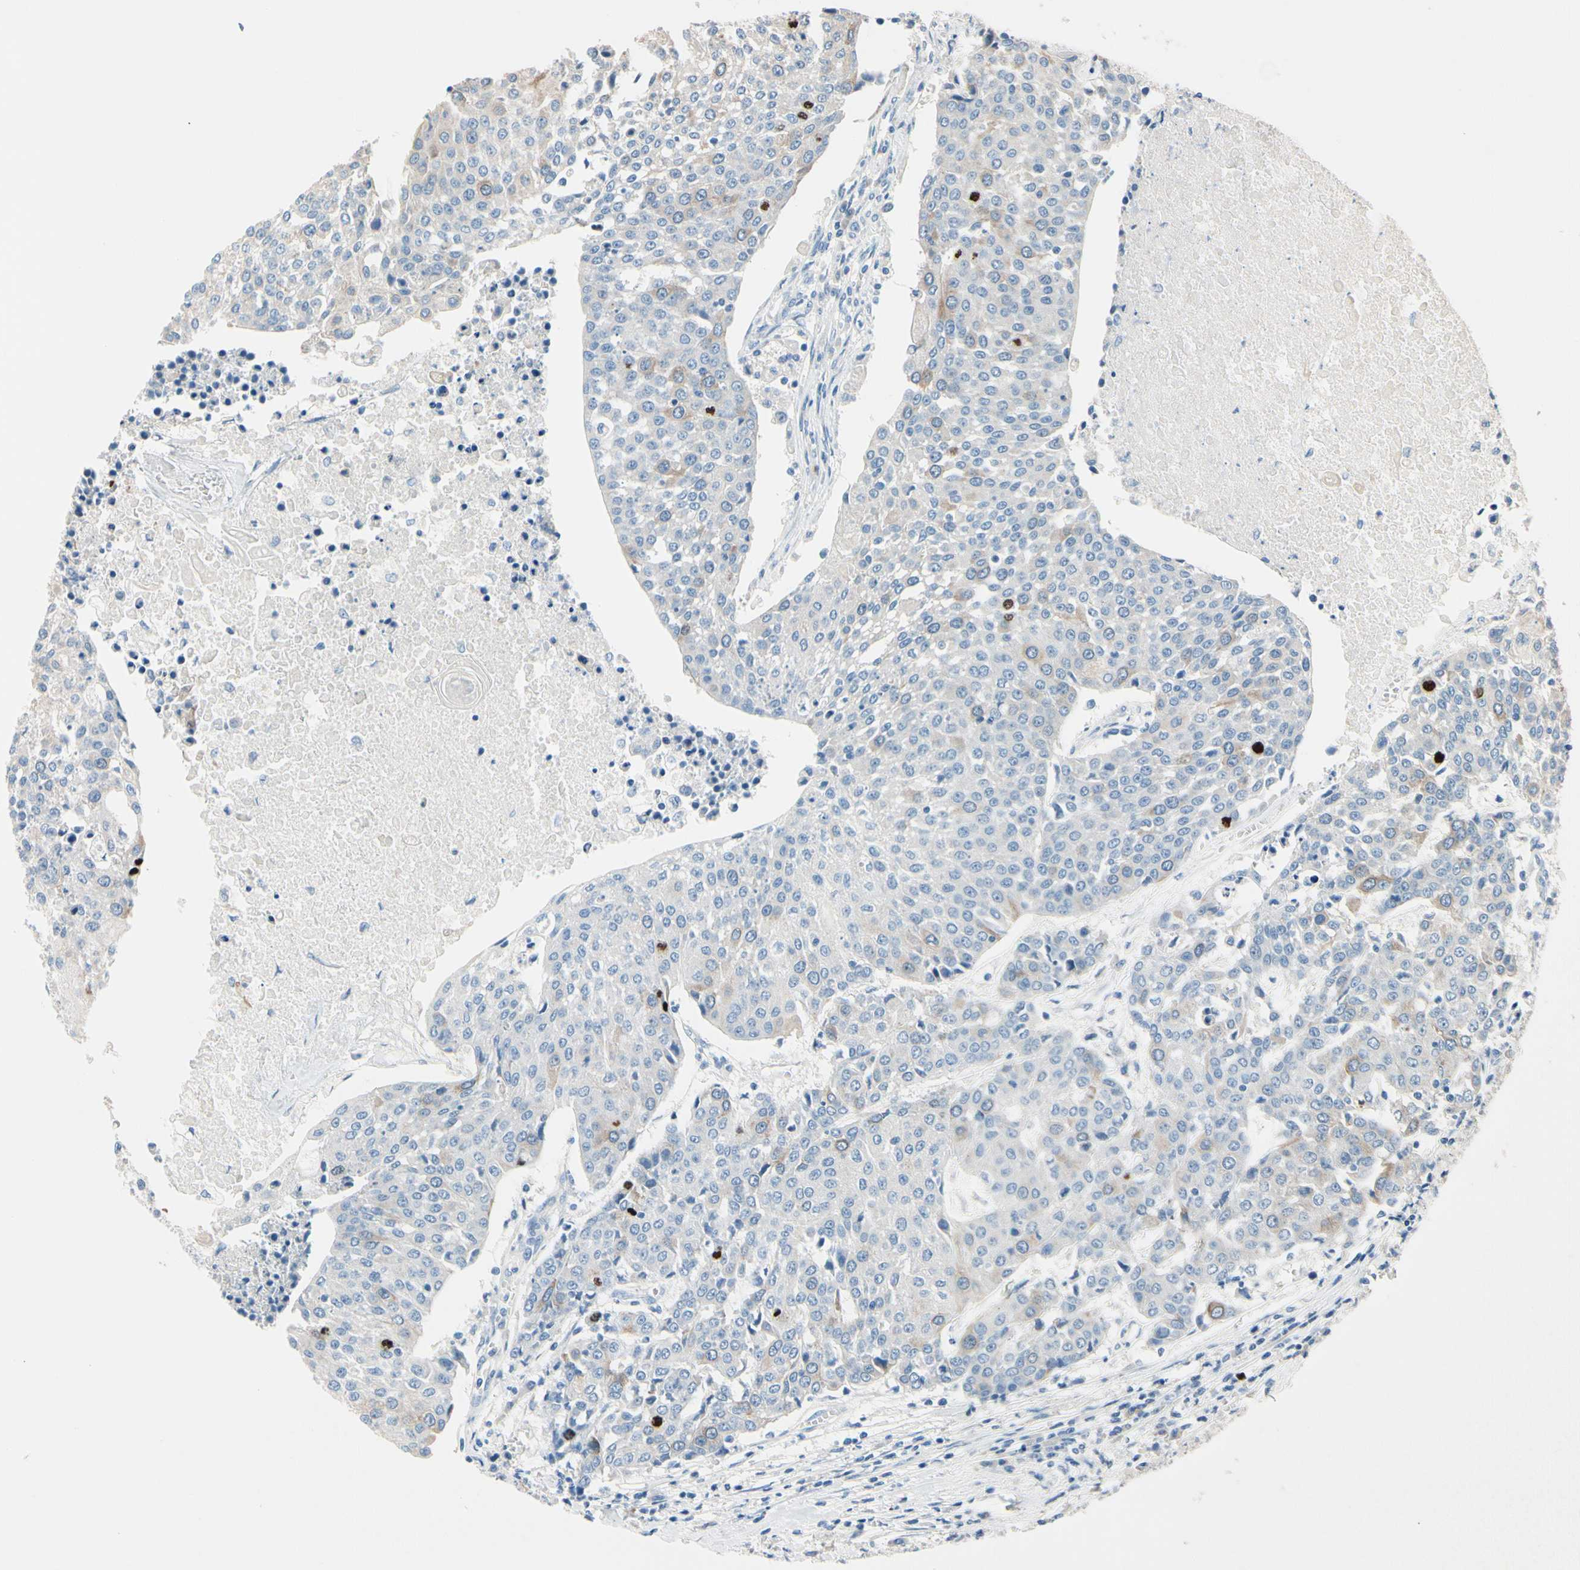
{"staining": {"intensity": "weak", "quantity": "<25%", "location": "cytoplasmic/membranous"}, "tissue": "urothelial cancer", "cell_type": "Tumor cells", "image_type": "cancer", "snomed": [{"axis": "morphology", "description": "Urothelial carcinoma, High grade"}, {"axis": "topography", "description": "Urinary bladder"}], "caption": "Tumor cells show no significant positivity in urothelial carcinoma (high-grade).", "gene": "CKAP2", "patient": {"sex": "female", "age": 85}}